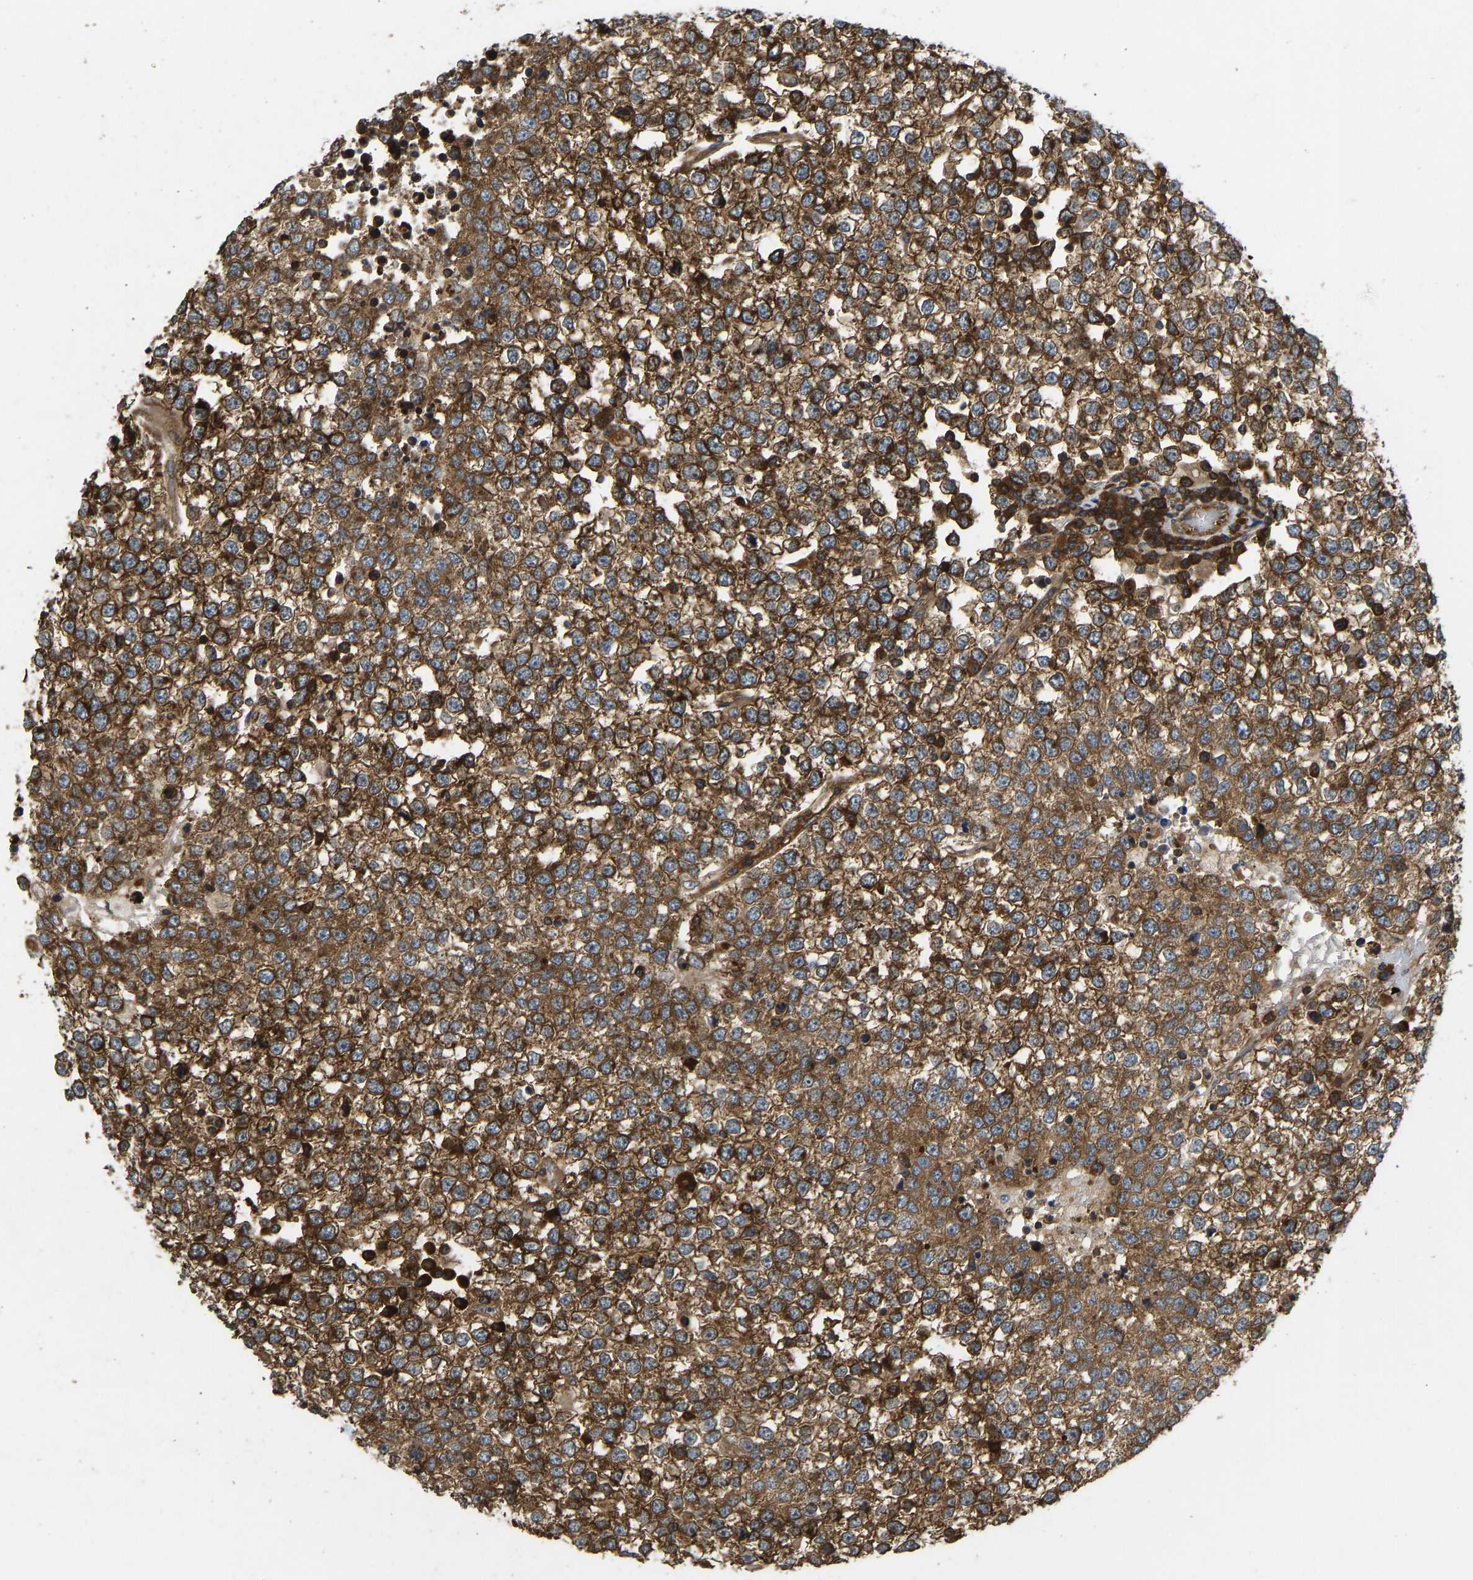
{"staining": {"intensity": "strong", "quantity": ">75%", "location": "cytoplasmic/membranous"}, "tissue": "testis cancer", "cell_type": "Tumor cells", "image_type": "cancer", "snomed": [{"axis": "morphology", "description": "Seminoma, NOS"}, {"axis": "topography", "description": "Testis"}], "caption": "Immunohistochemistry (IHC) histopathology image of neoplastic tissue: testis seminoma stained using IHC exhibits high levels of strong protein expression localized specifically in the cytoplasmic/membranous of tumor cells, appearing as a cytoplasmic/membranous brown color.", "gene": "RASGRF2", "patient": {"sex": "male", "age": 65}}